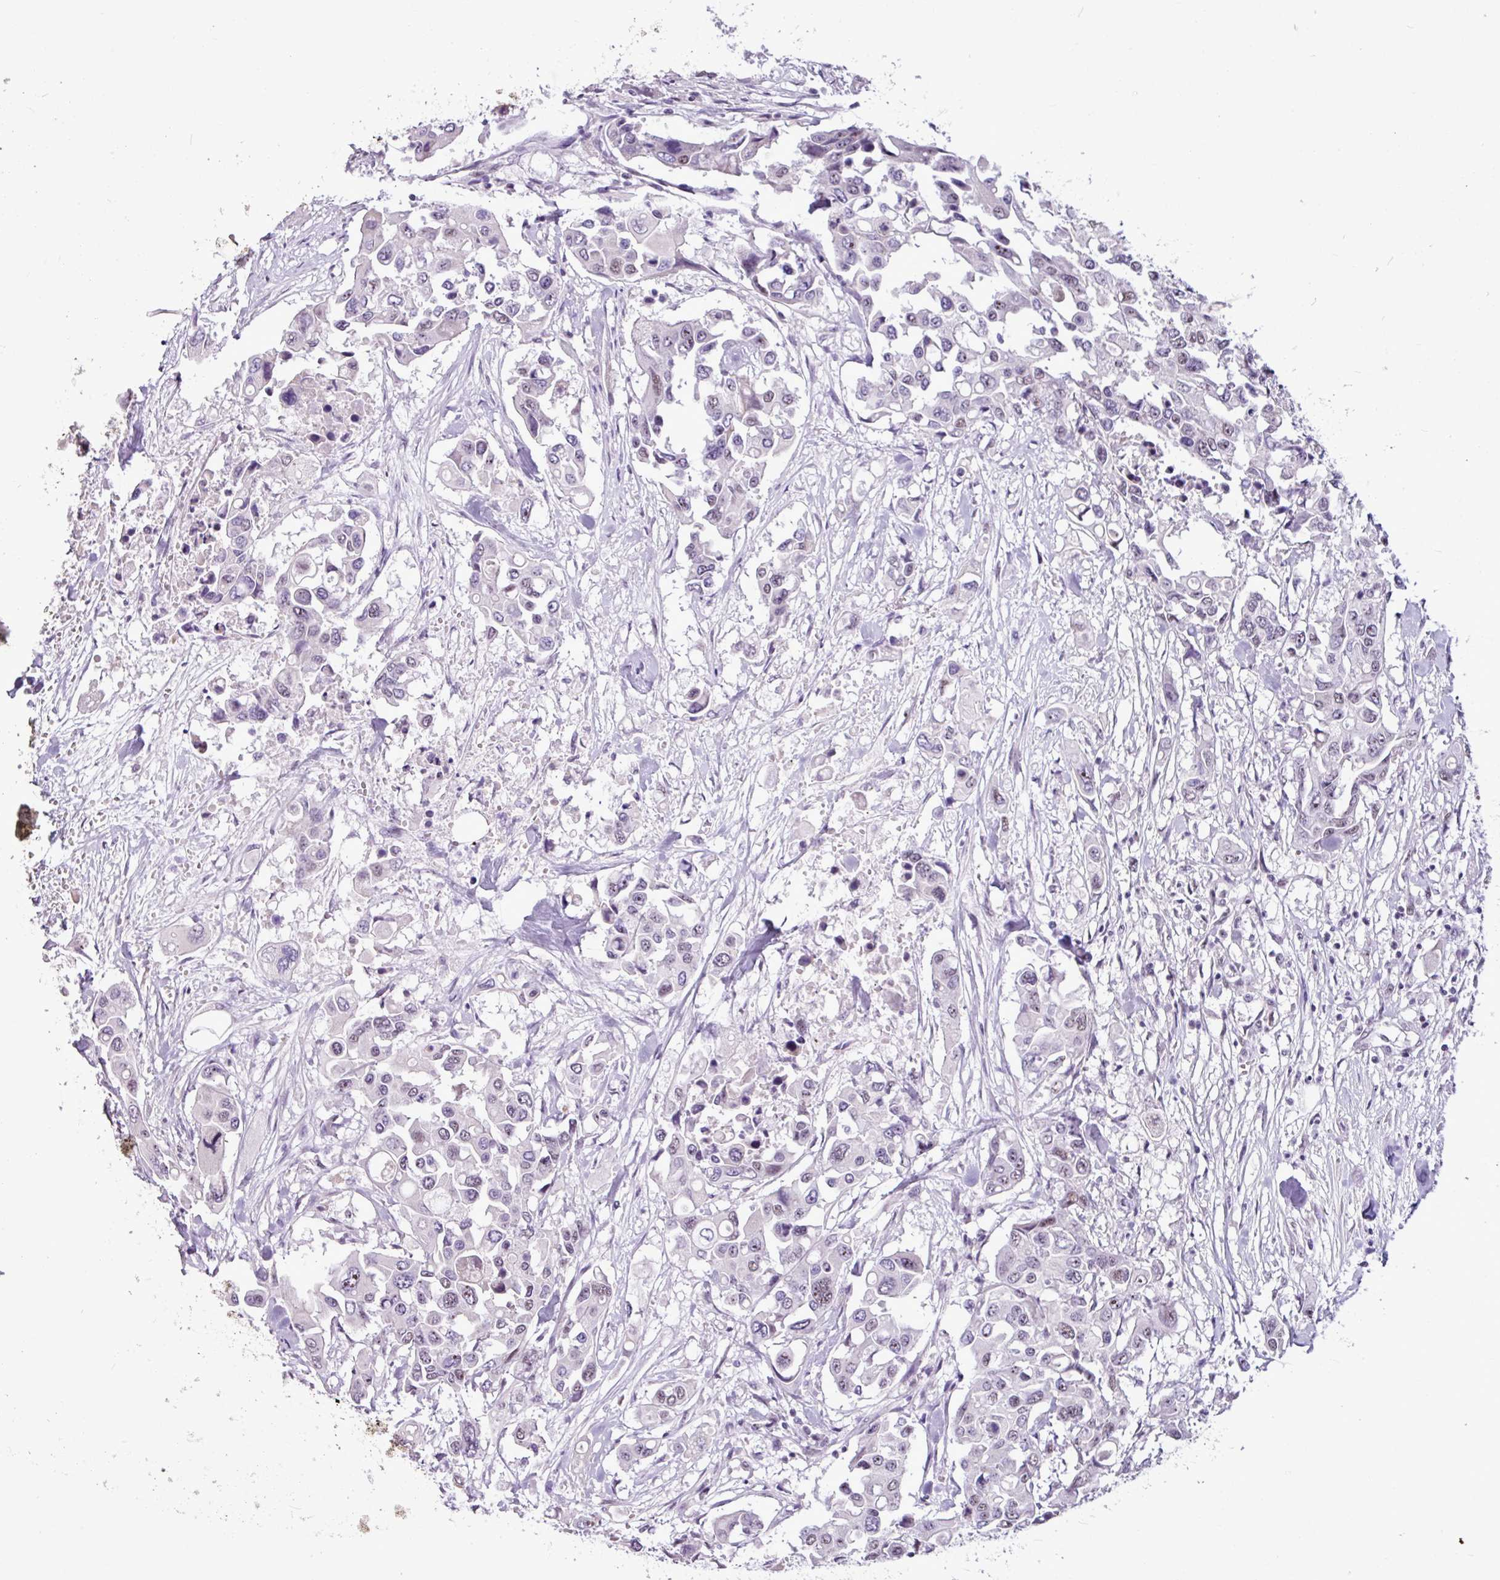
{"staining": {"intensity": "weak", "quantity": "25%-75%", "location": "nuclear"}, "tissue": "colorectal cancer", "cell_type": "Tumor cells", "image_type": "cancer", "snomed": [{"axis": "morphology", "description": "Adenocarcinoma, NOS"}, {"axis": "topography", "description": "Colon"}], "caption": "Colorectal adenocarcinoma tissue shows weak nuclear staining in approximately 25%-75% of tumor cells, visualized by immunohistochemistry.", "gene": "UTP18", "patient": {"sex": "male", "age": 77}}